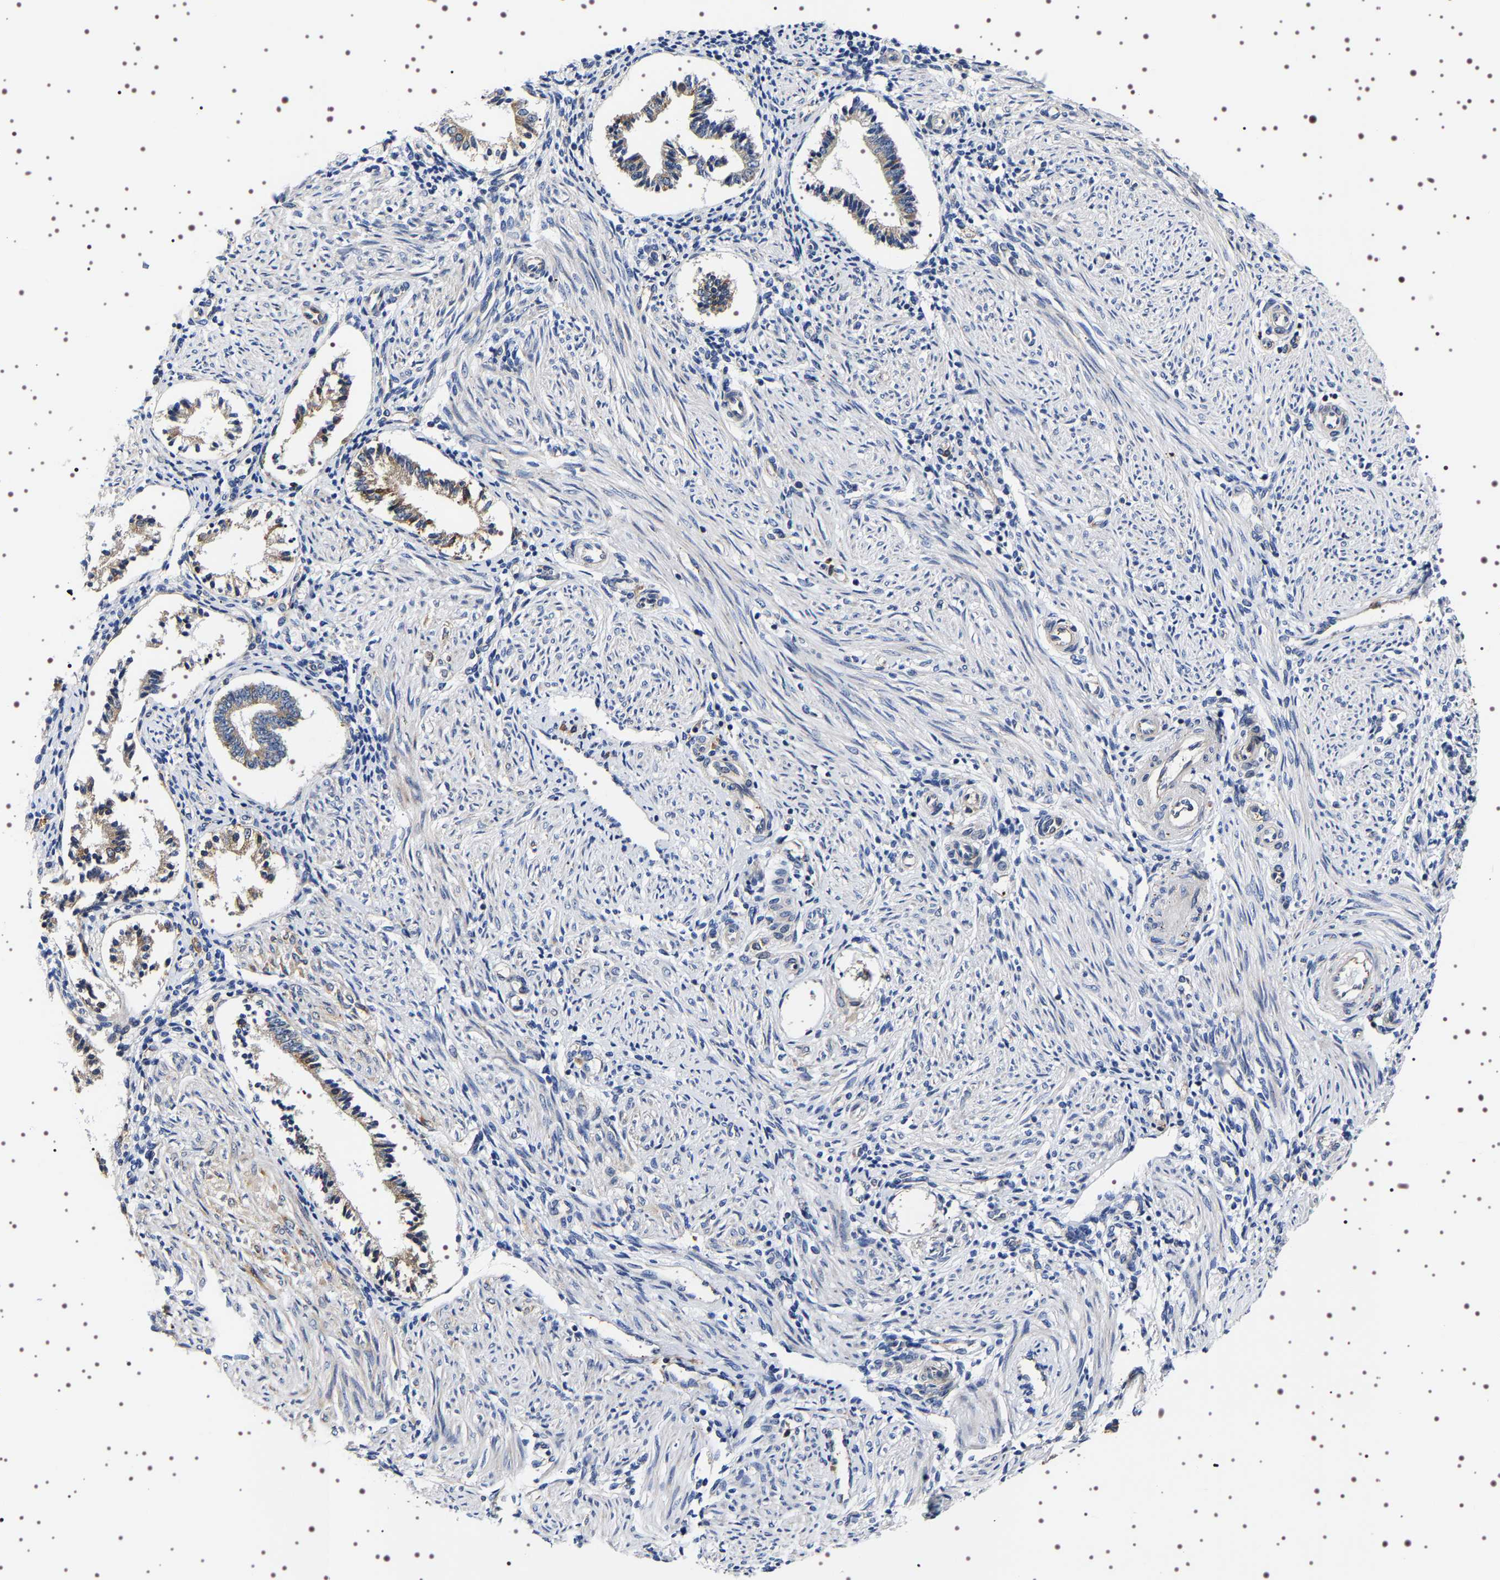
{"staining": {"intensity": "negative", "quantity": "none", "location": "none"}, "tissue": "endometrium", "cell_type": "Cells in endometrial stroma", "image_type": "normal", "snomed": [{"axis": "morphology", "description": "Normal tissue, NOS"}, {"axis": "topography", "description": "Endometrium"}], "caption": "High power microscopy micrograph of an immunohistochemistry micrograph of unremarkable endometrium, revealing no significant expression in cells in endometrial stroma.", "gene": "SQLE", "patient": {"sex": "female", "age": 42}}